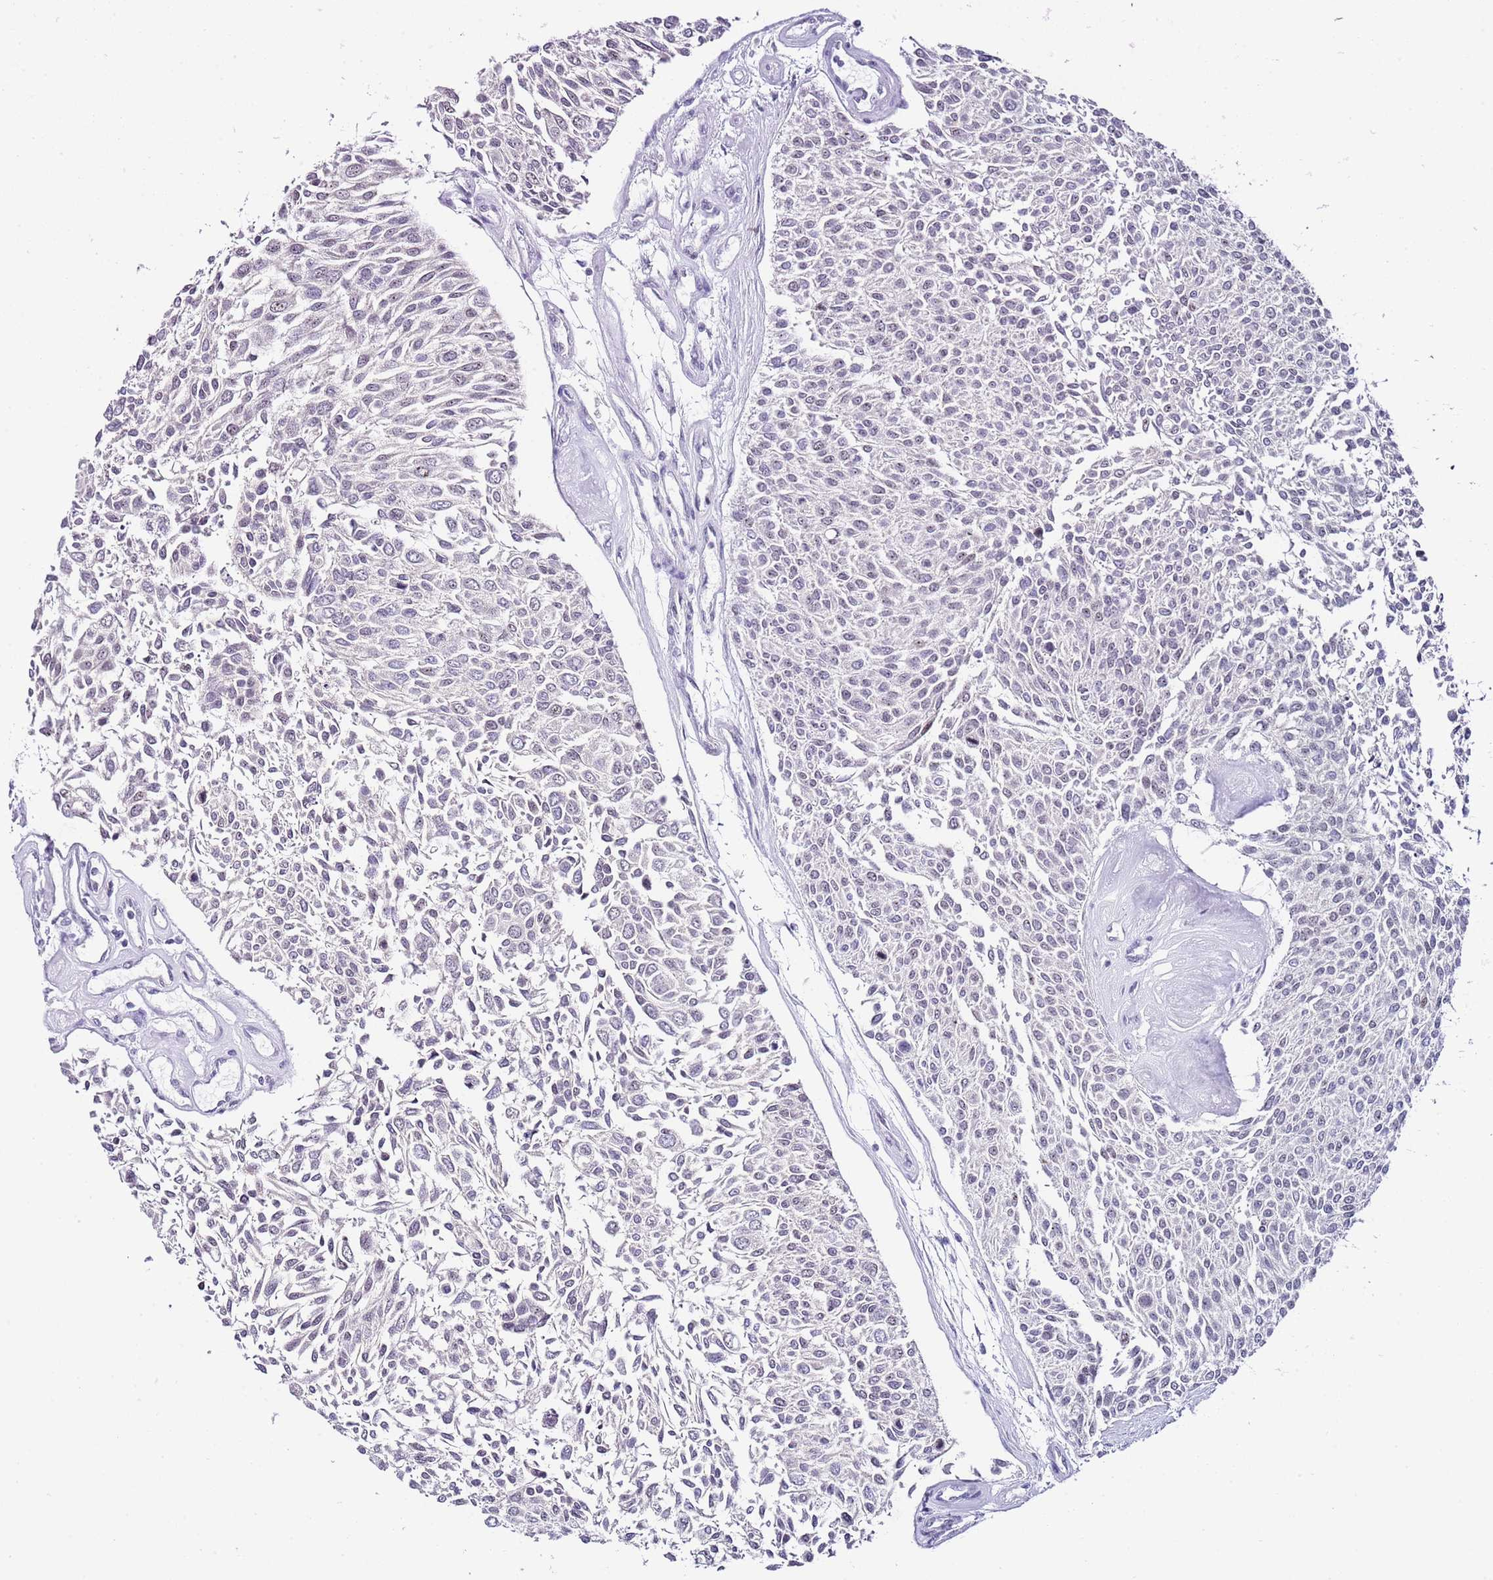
{"staining": {"intensity": "negative", "quantity": "none", "location": "none"}, "tissue": "urothelial cancer", "cell_type": "Tumor cells", "image_type": "cancer", "snomed": [{"axis": "morphology", "description": "Urothelial carcinoma, NOS"}, {"axis": "topography", "description": "Urinary bladder"}], "caption": "Tumor cells are negative for brown protein staining in transitional cell carcinoma.", "gene": "NOP56", "patient": {"sex": "male", "age": 55}}